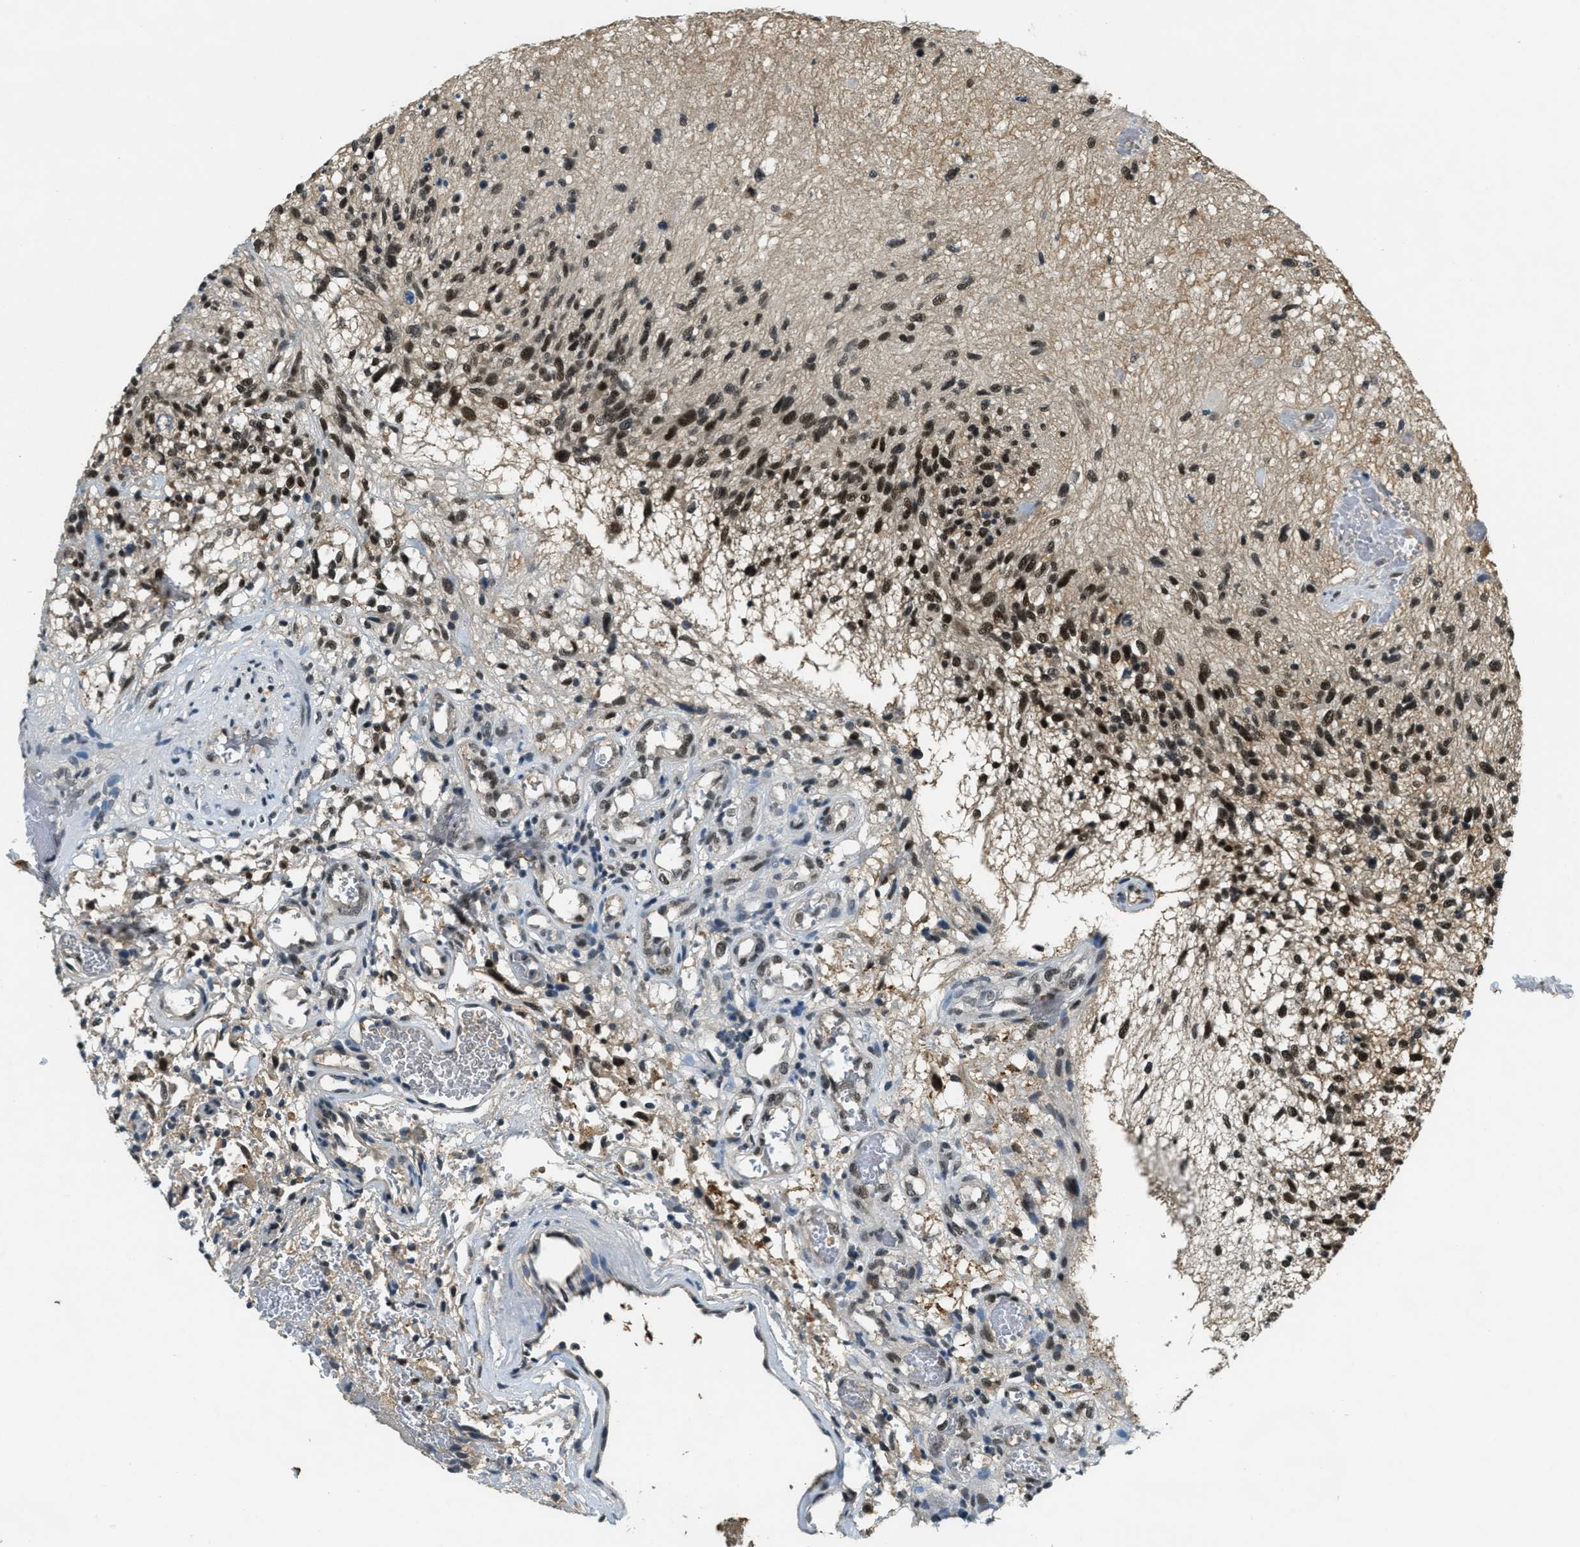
{"staining": {"intensity": "strong", "quantity": ">75%", "location": "nuclear"}, "tissue": "glioma", "cell_type": "Tumor cells", "image_type": "cancer", "snomed": [{"axis": "morphology", "description": "Normal tissue, NOS"}, {"axis": "morphology", "description": "Glioma, malignant, High grade"}, {"axis": "topography", "description": "Cerebral cortex"}], "caption": "Tumor cells reveal high levels of strong nuclear positivity in approximately >75% of cells in human glioma.", "gene": "ZNF148", "patient": {"sex": "male", "age": 75}}